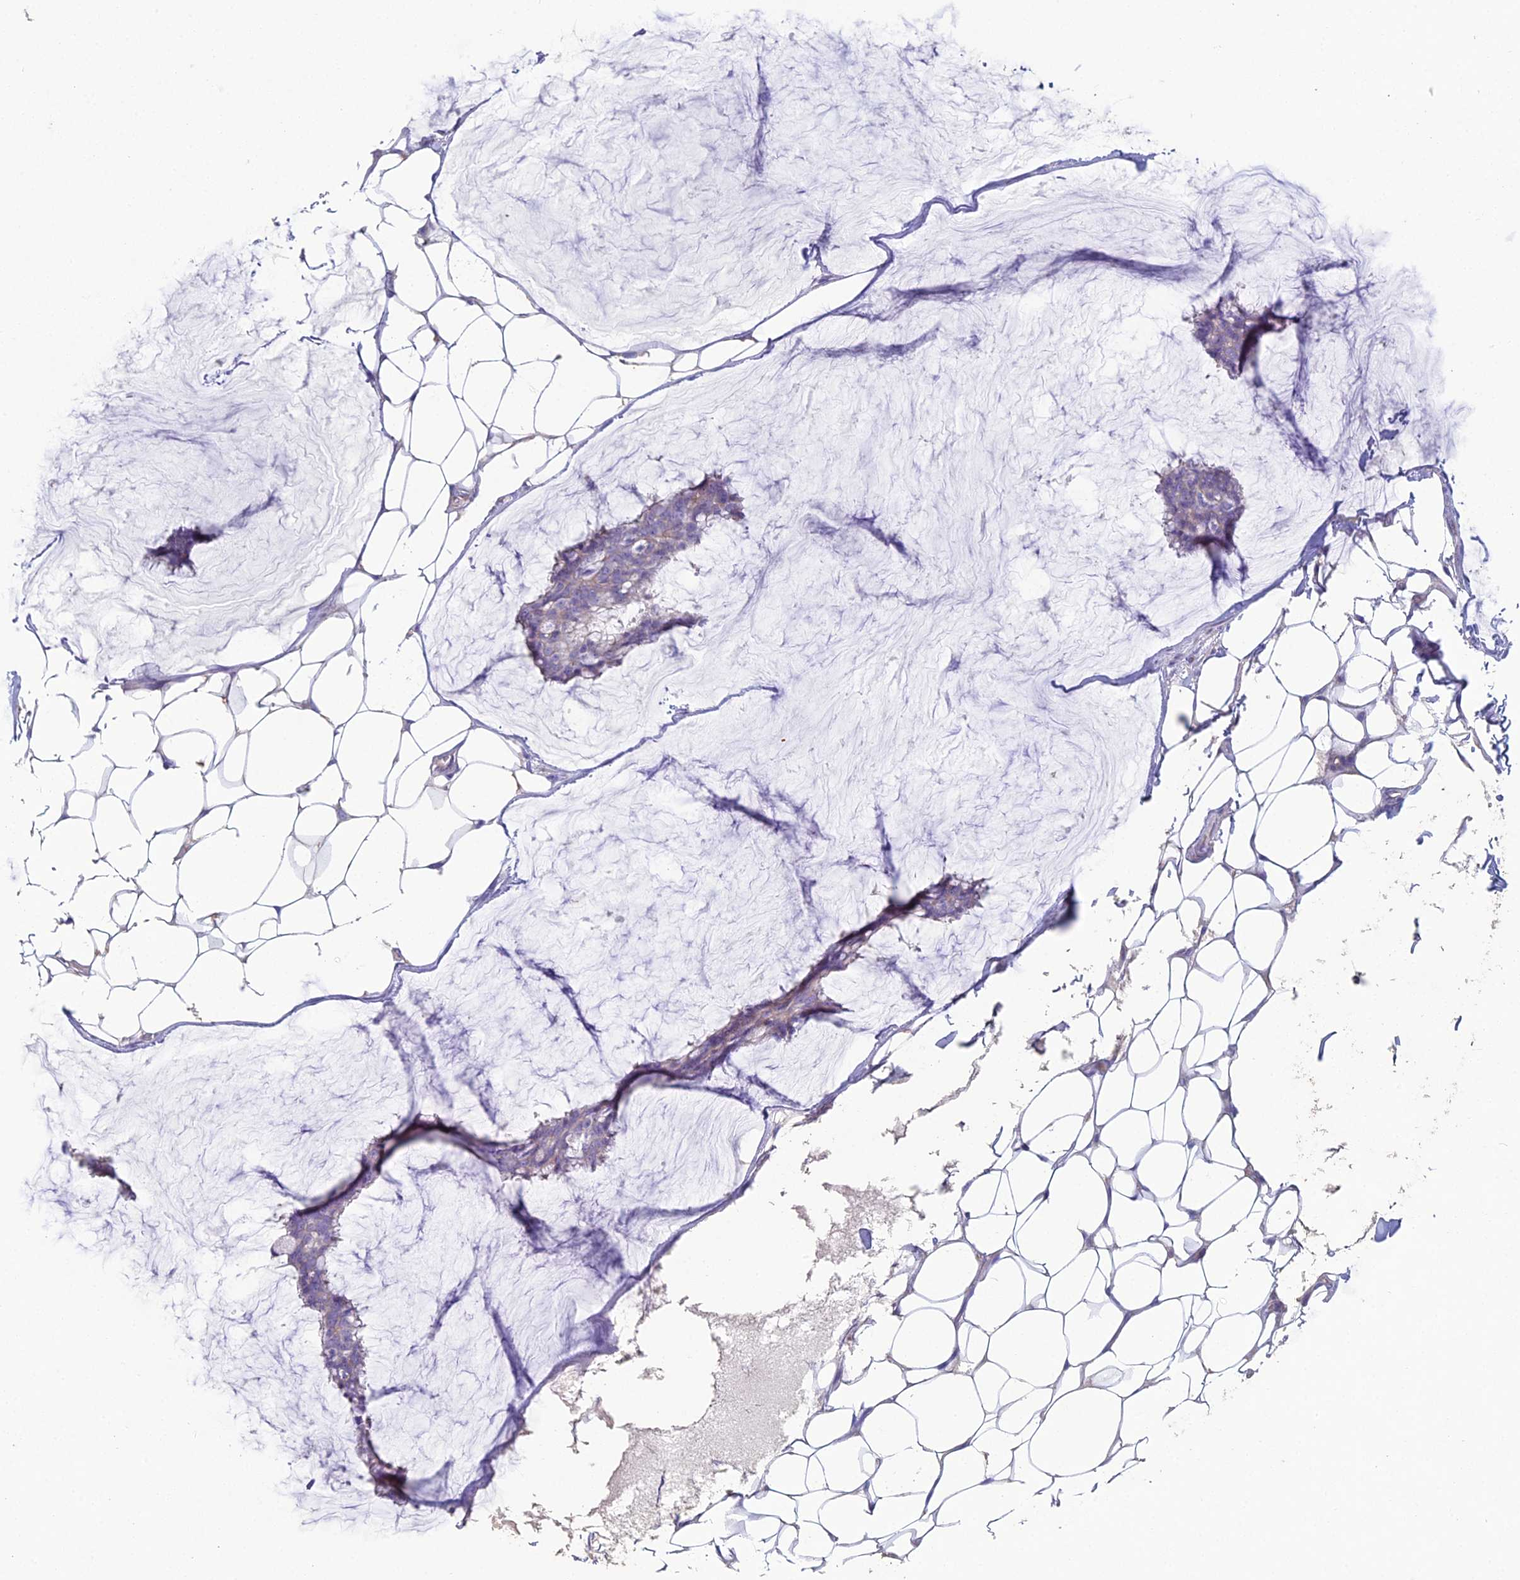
{"staining": {"intensity": "negative", "quantity": "none", "location": "none"}, "tissue": "breast cancer", "cell_type": "Tumor cells", "image_type": "cancer", "snomed": [{"axis": "morphology", "description": "Duct carcinoma"}, {"axis": "topography", "description": "Breast"}], "caption": "DAB immunohistochemical staining of human intraductal carcinoma (breast) displays no significant expression in tumor cells.", "gene": "NCAM1", "patient": {"sex": "female", "age": 93}}